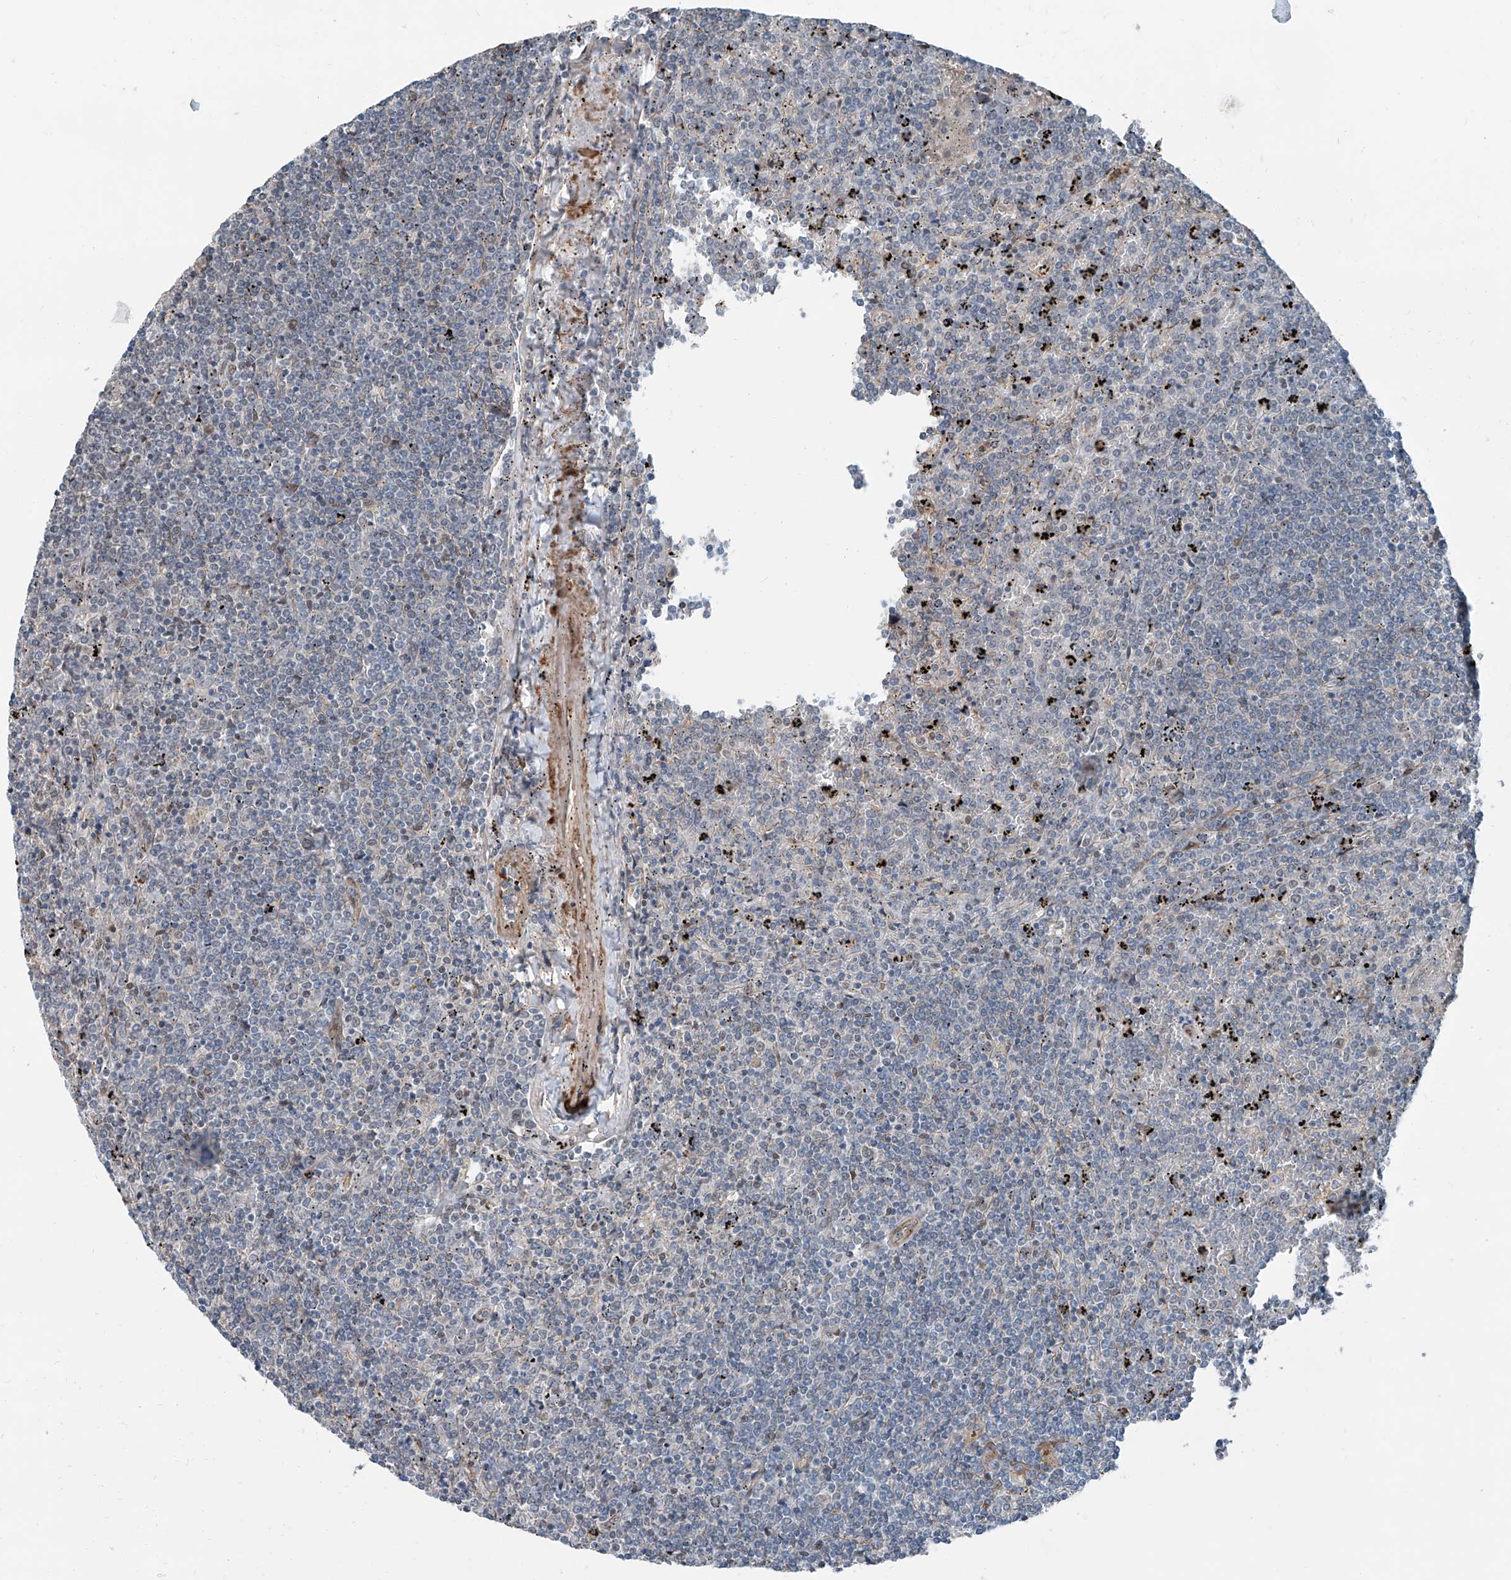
{"staining": {"intensity": "negative", "quantity": "none", "location": "none"}, "tissue": "lymphoma", "cell_type": "Tumor cells", "image_type": "cancer", "snomed": [{"axis": "morphology", "description": "Malignant lymphoma, non-Hodgkin's type, Low grade"}, {"axis": "topography", "description": "Spleen"}], "caption": "An immunohistochemistry histopathology image of malignant lymphoma, non-Hodgkin's type (low-grade) is shown. There is no staining in tumor cells of malignant lymphoma, non-Hodgkin's type (low-grade). (DAB (3,3'-diaminobenzidine) immunohistochemistry (IHC), high magnification).", "gene": "HSPA6", "patient": {"sex": "female", "age": 19}}